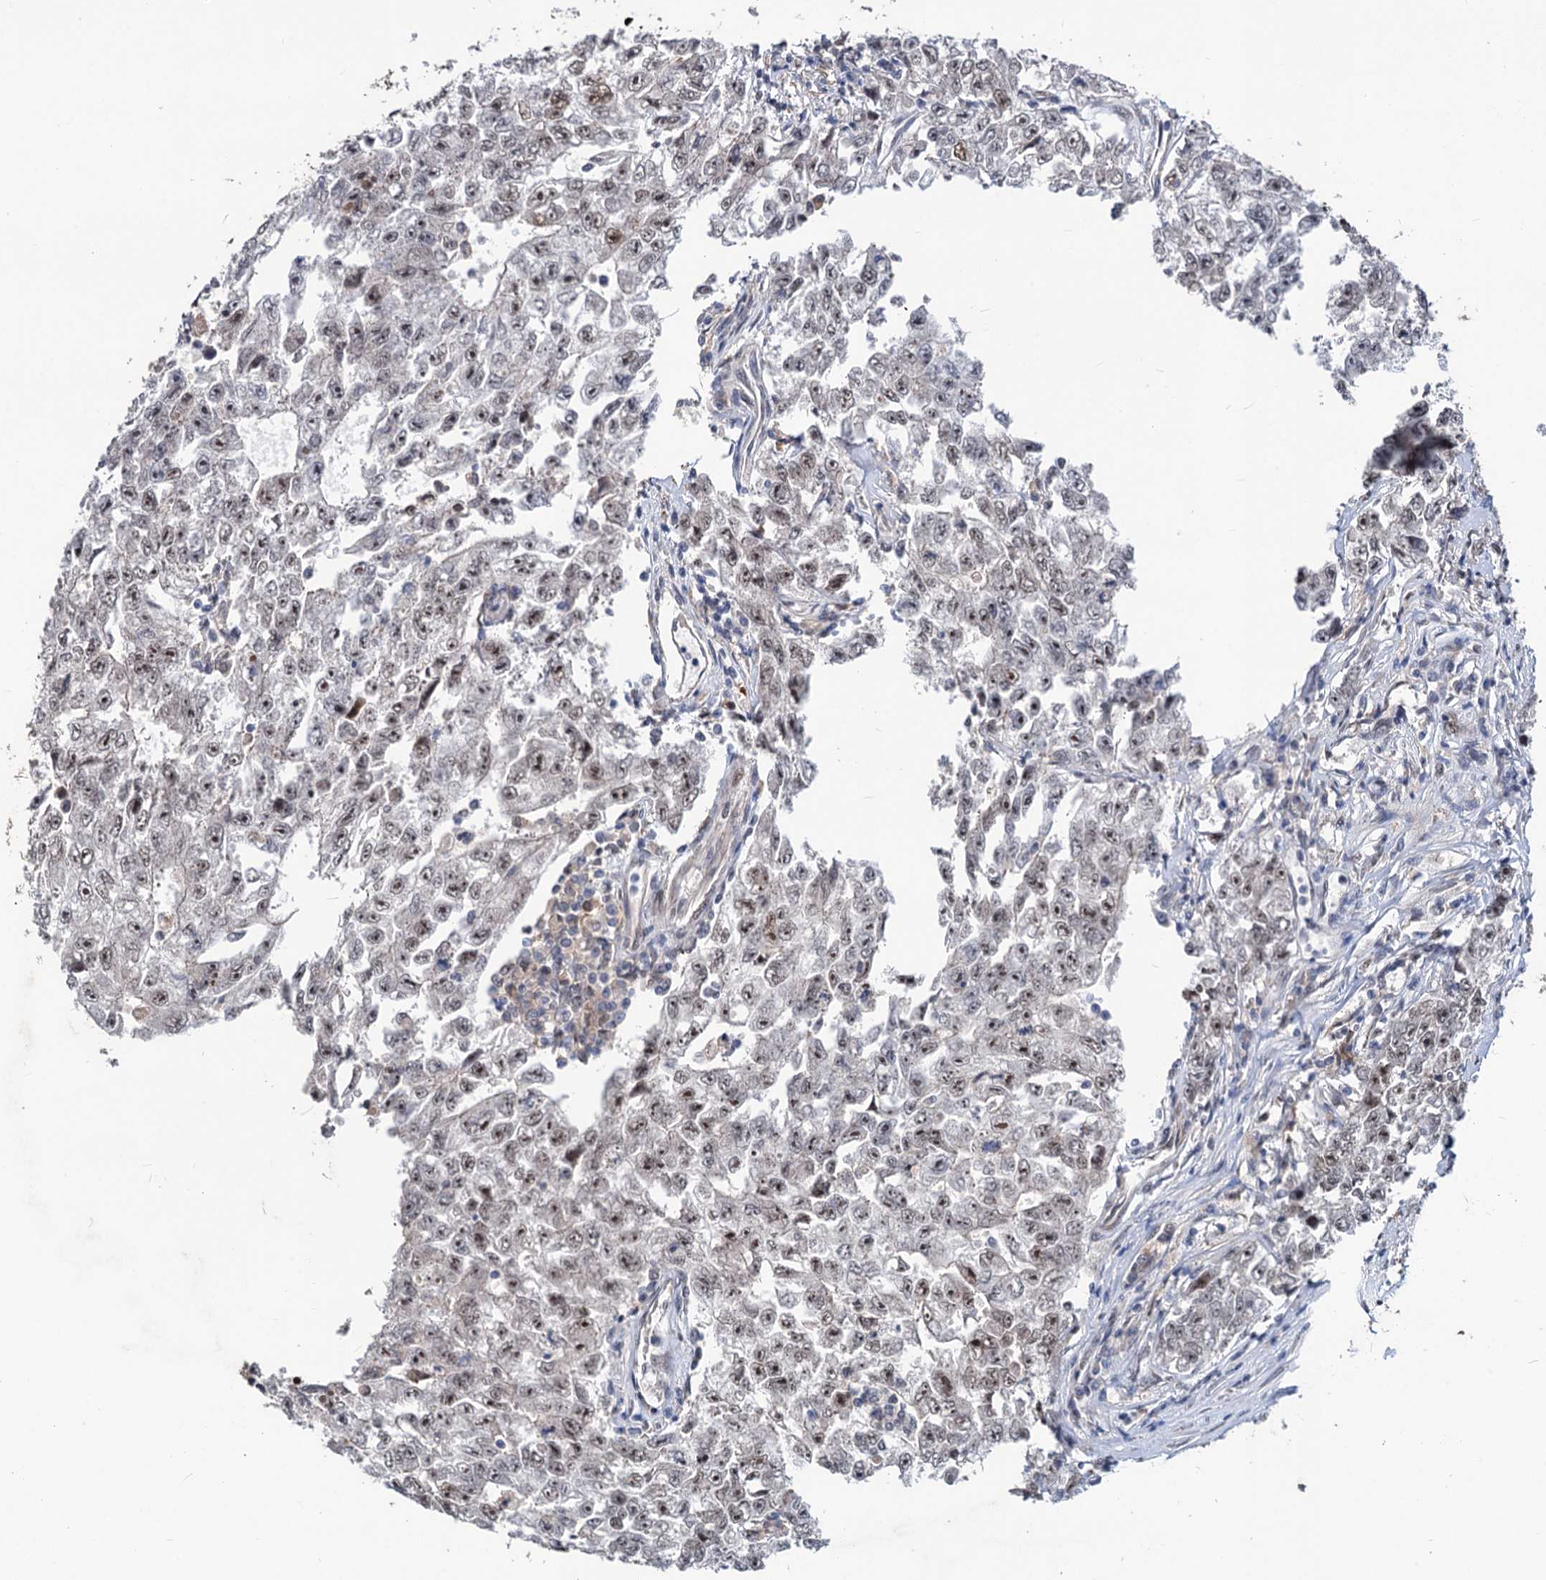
{"staining": {"intensity": "moderate", "quantity": "25%-75%", "location": "nuclear"}, "tissue": "testis cancer", "cell_type": "Tumor cells", "image_type": "cancer", "snomed": [{"axis": "morphology", "description": "Carcinoma, Embryonal, NOS"}, {"axis": "topography", "description": "Testis"}], "caption": "This is a histology image of immunohistochemistry staining of testis cancer, which shows moderate positivity in the nuclear of tumor cells.", "gene": "PHF8", "patient": {"sex": "male", "age": 17}}